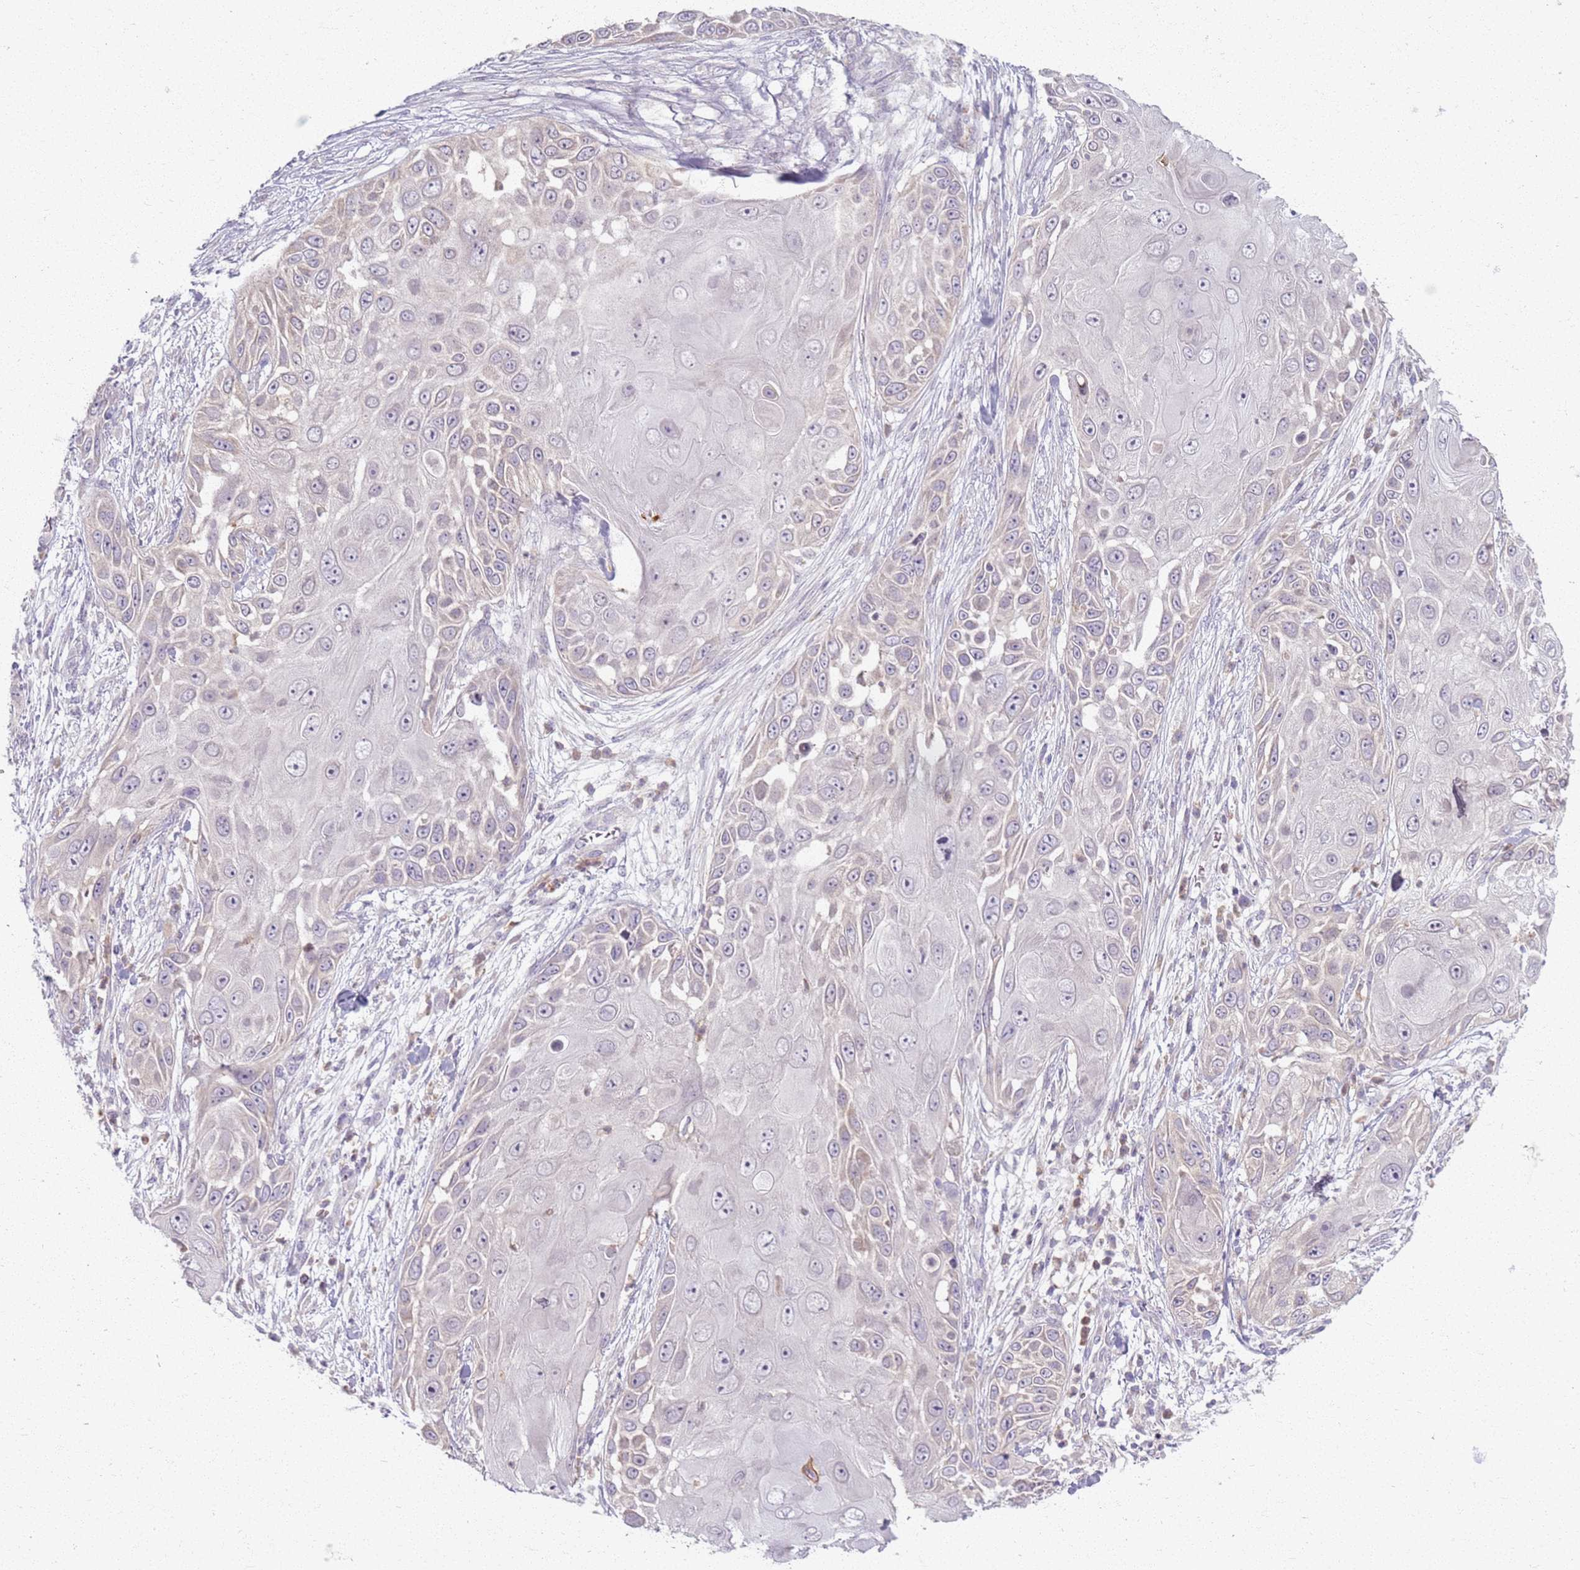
{"staining": {"intensity": "negative", "quantity": "none", "location": "none"}, "tissue": "skin cancer", "cell_type": "Tumor cells", "image_type": "cancer", "snomed": [{"axis": "morphology", "description": "Squamous cell carcinoma, NOS"}, {"axis": "topography", "description": "Skin"}], "caption": "High magnification brightfield microscopy of skin squamous cell carcinoma stained with DAB (brown) and counterstained with hematoxylin (blue): tumor cells show no significant expression.", "gene": "ZDHHC2", "patient": {"sex": "female", "age": 44}}